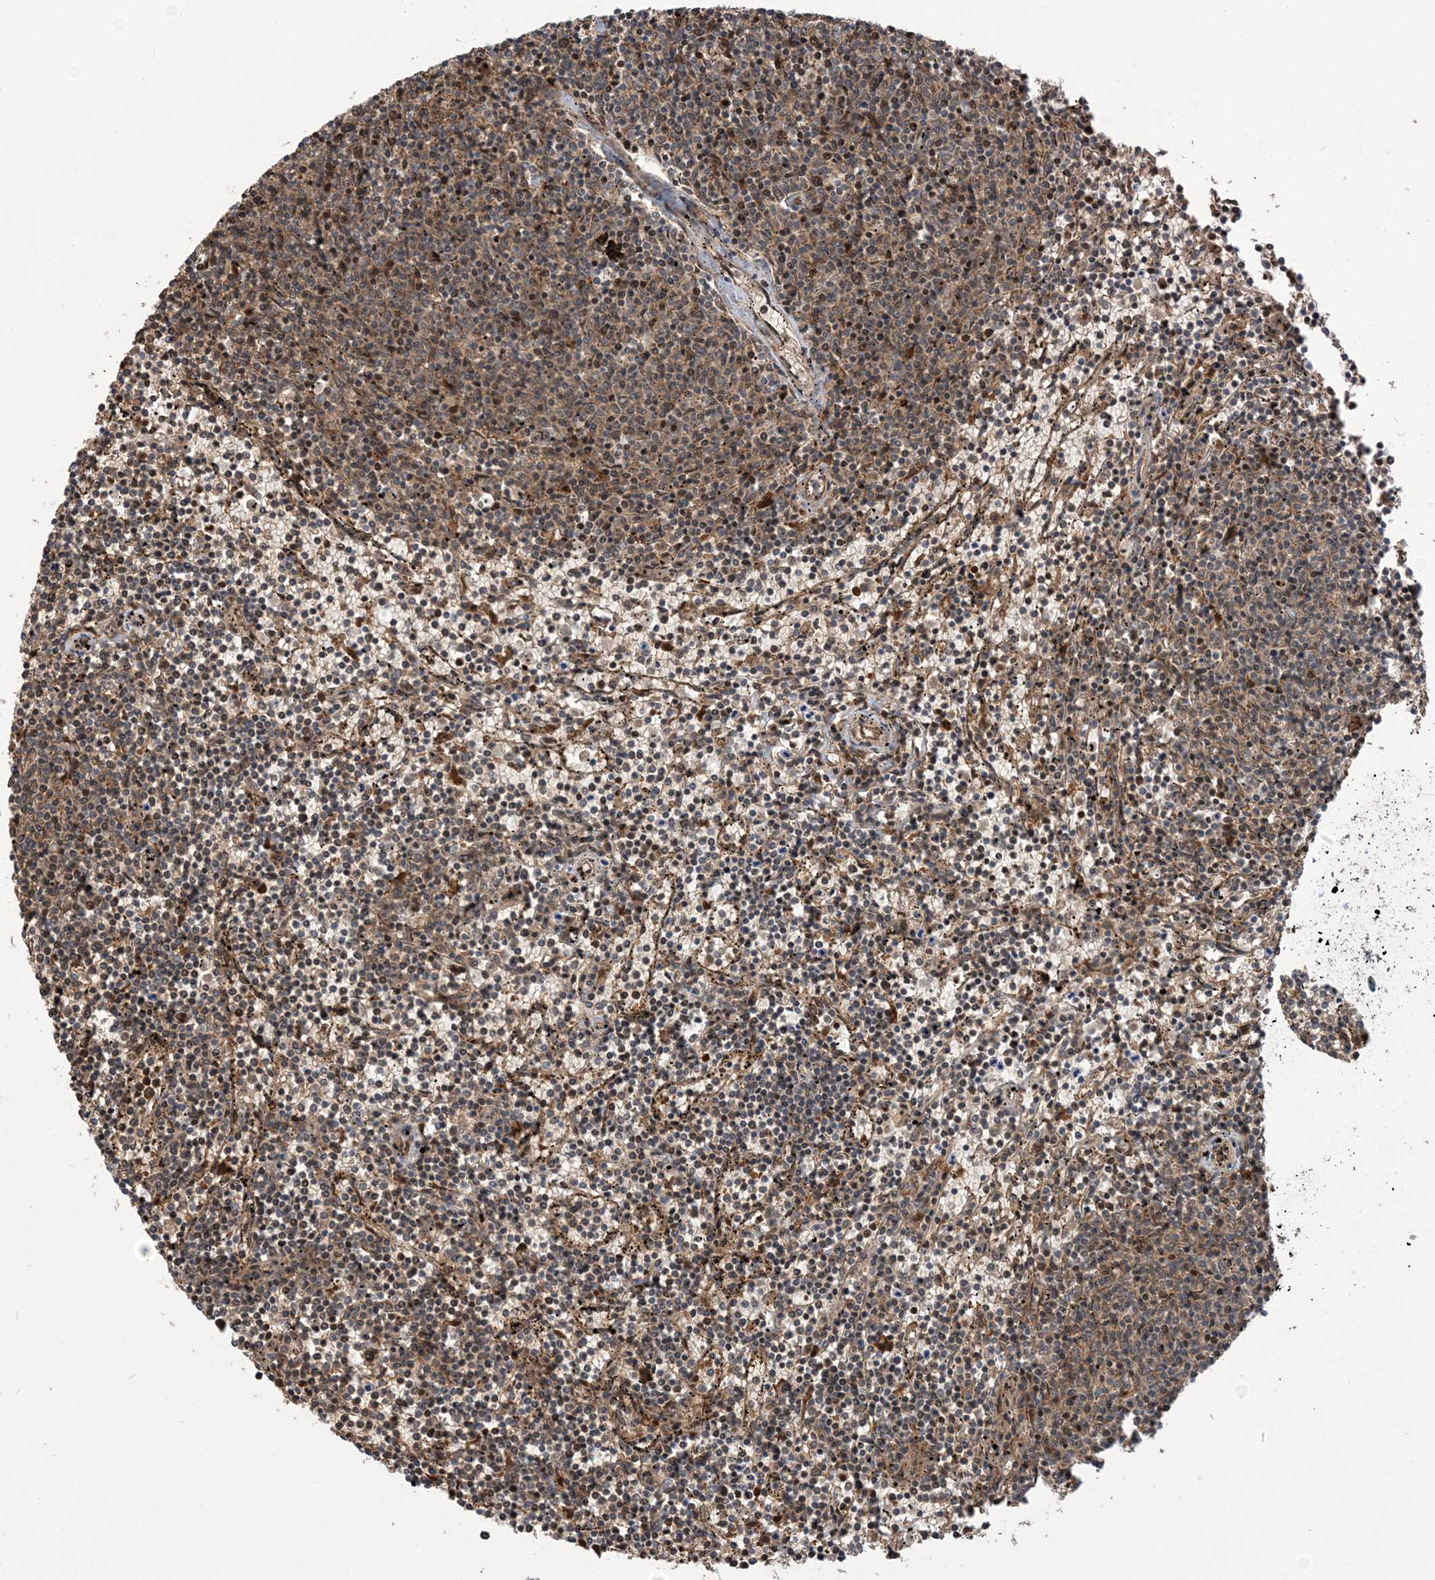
{"staining": {"intensity": "moderate", "quantity": "25%-75%", "location": "cytoplasmic/membranous"}, "tissue": "lymphoma", "cell_type": "Tumor cells", "image_type": "cancer", "snomed": [{"axis": "morphology", "description": "Malignant lymphoma, non-Hodgkin's type, Low grade"}, {"axis": "topography", "description": "Spleen"}], "caption": "Low-grade malignant lymphoma, non-Hodgkin's type was stained to show a protein in brown. There is medium levels of moderate cytoplasmic/membranous positivity in approximately 25%-75% of tumor cells.", "gene": "ERI2", "patient": {"sex": "female", "age": 50}}